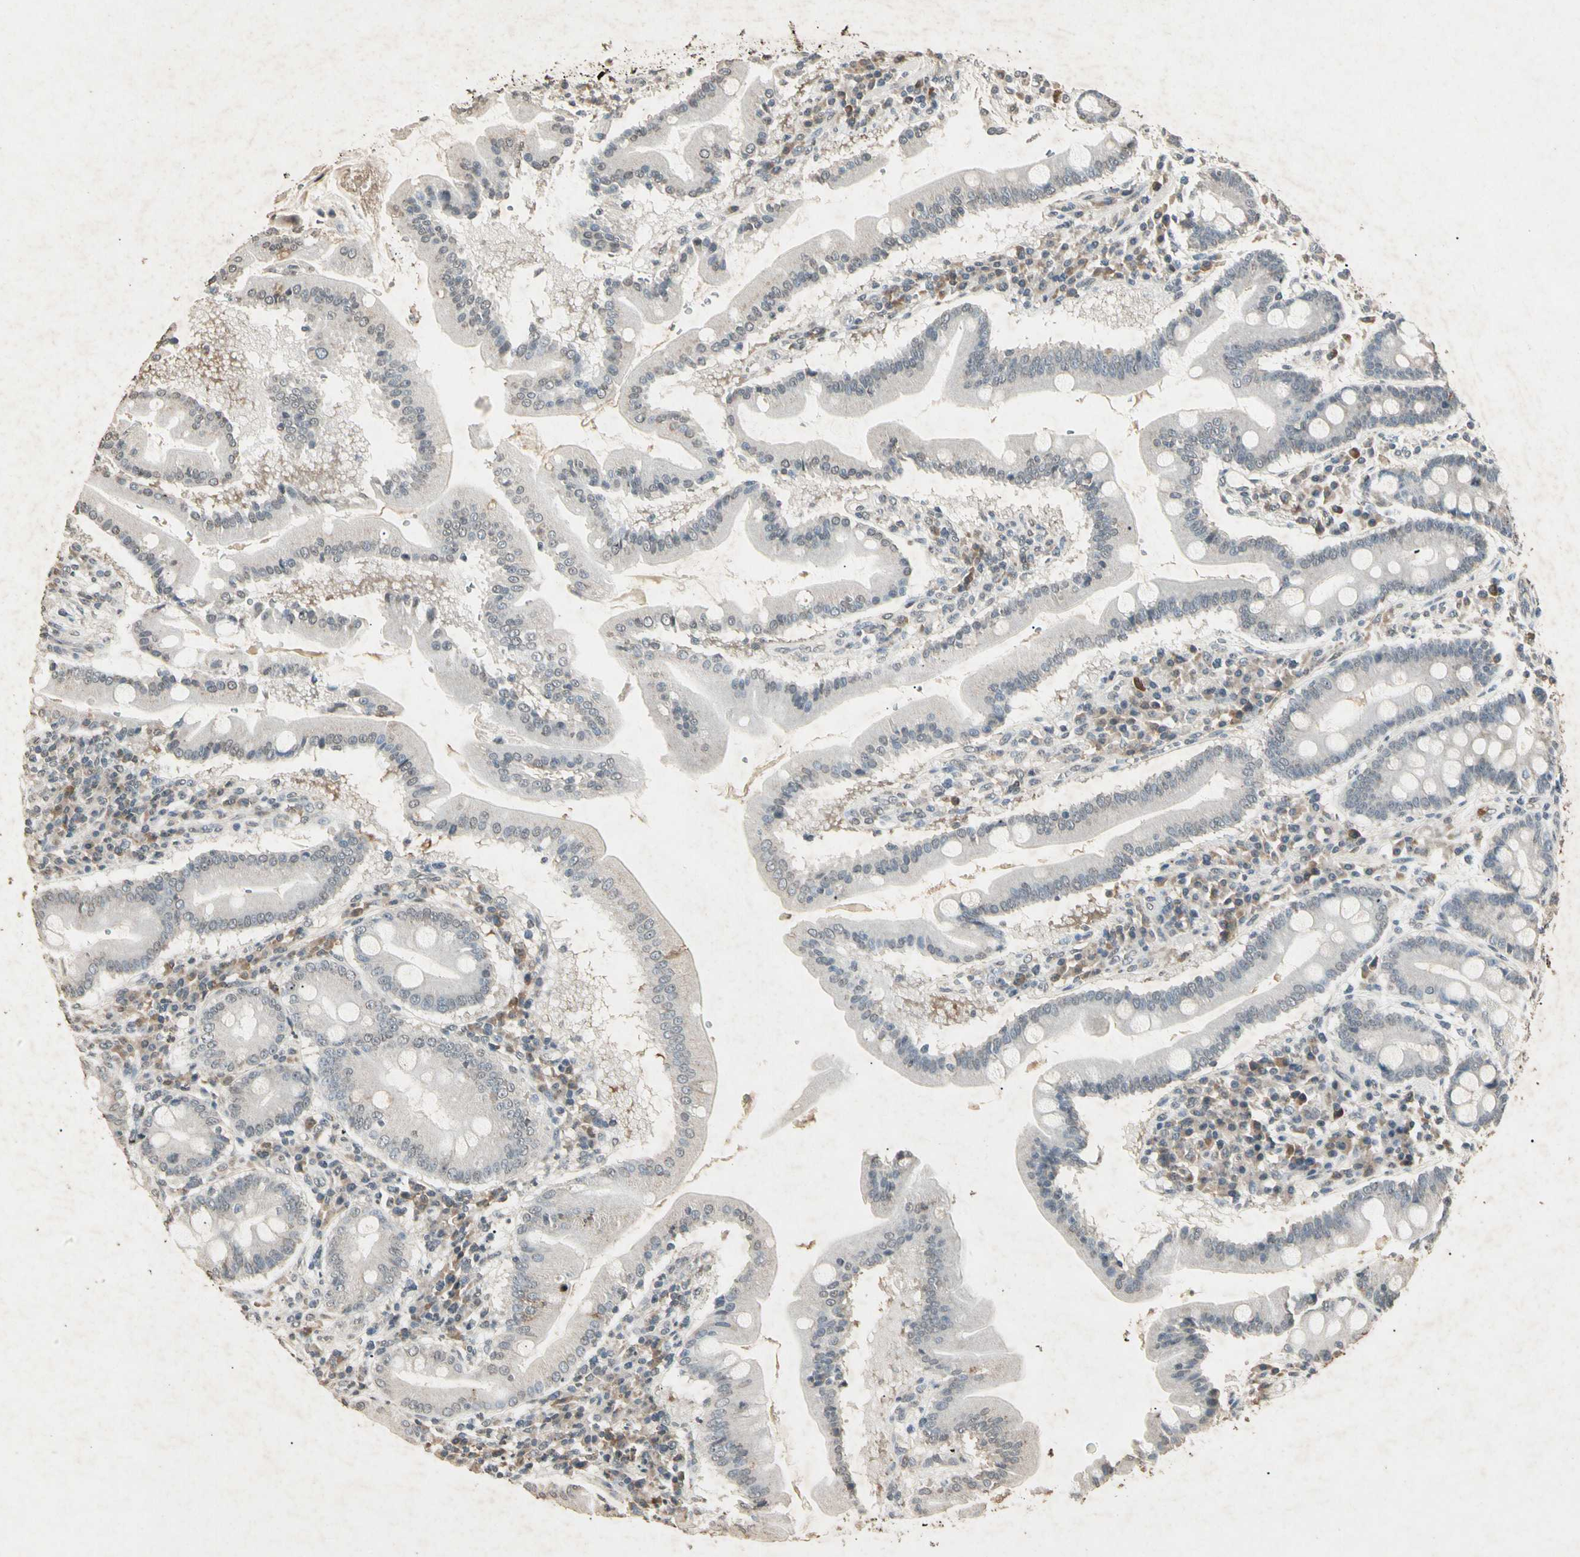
{"staining": {"intensity": "negative", "quantity": "none", "location": "none"}, "tissue": "duodenum", "cell_type": "Glandular cells", "image_type": "normal", "snomed": [{"axis": "morphology", "description": "Normal tissue, NOS"}, {"axis": "topography", "description": "Duodenum"}], "caption": "Immunohistochemical staining of normal human duodenum reveals no significant positivity in glandular cells. Nuclei are stained in blue.", "gene": "CP", "patient": {"sex": "male", "age": 50}}